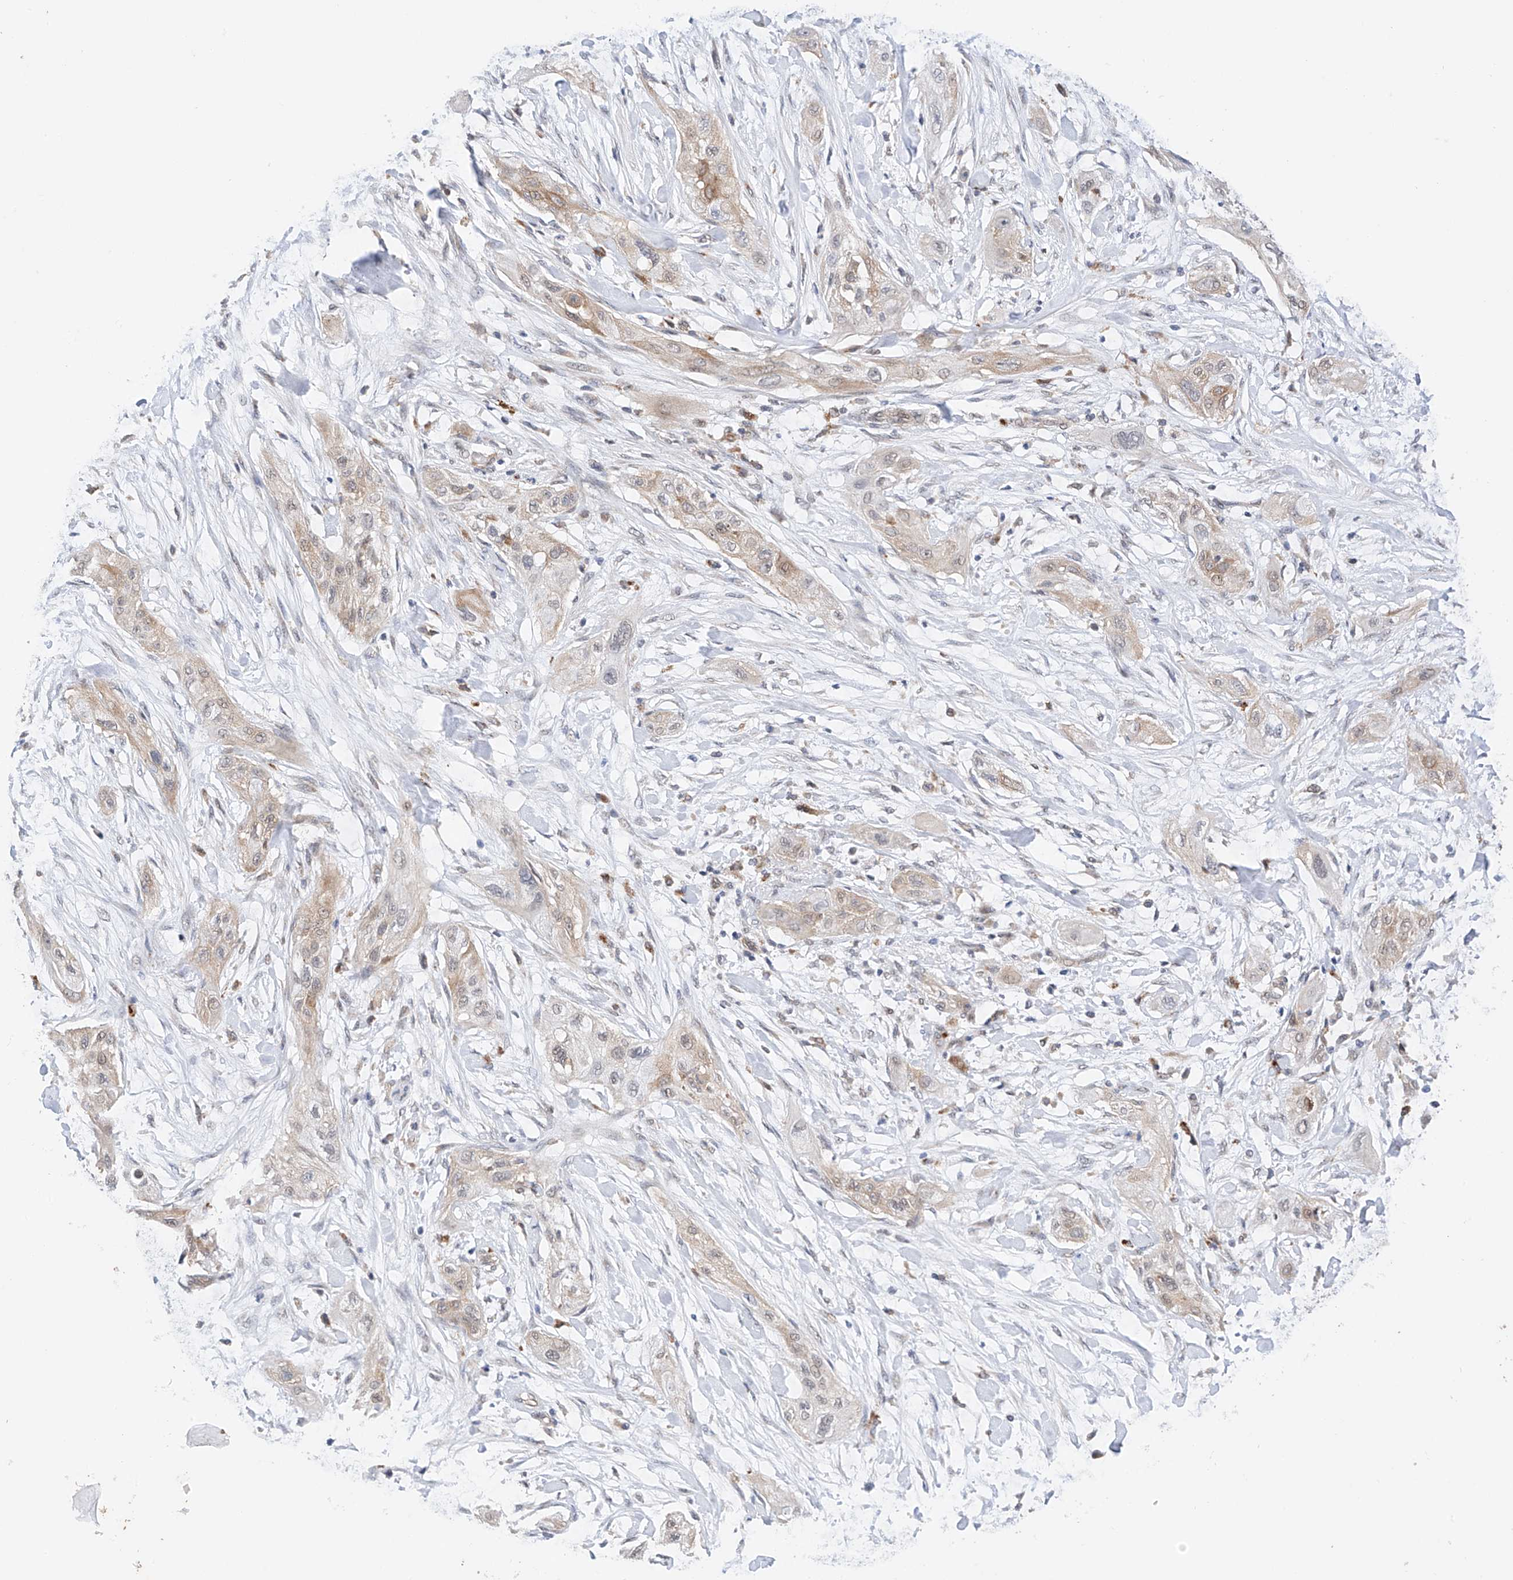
{"staining": {"intensity": "weak", "quantity": "25%-75%", "location": "cytoplasmic/membranous"}, "tissue": "lung cancer", "cell_type": "Tumor cells", "image_type": "cancer", "snomed": [{"axis": "morphology", "description": "Squamous cell carcinoma, NOS"}, {"axis": "topography", "description": "Lung"}], "caption": "Squamous cell carcinoma (lung) was stained to show a protein in brown. There is low levels of weak cytoplasmic/membranous staining in about 25%-75% of tumor cells. The protein is stained brown, and the nuclei are stained in blue (DAB (3,3'-diaminobenzidine) IHC with brightfield microscopy, high magnification).", "gene": "ZFHX2", "patient": {"sex": "female", "age": 47}}